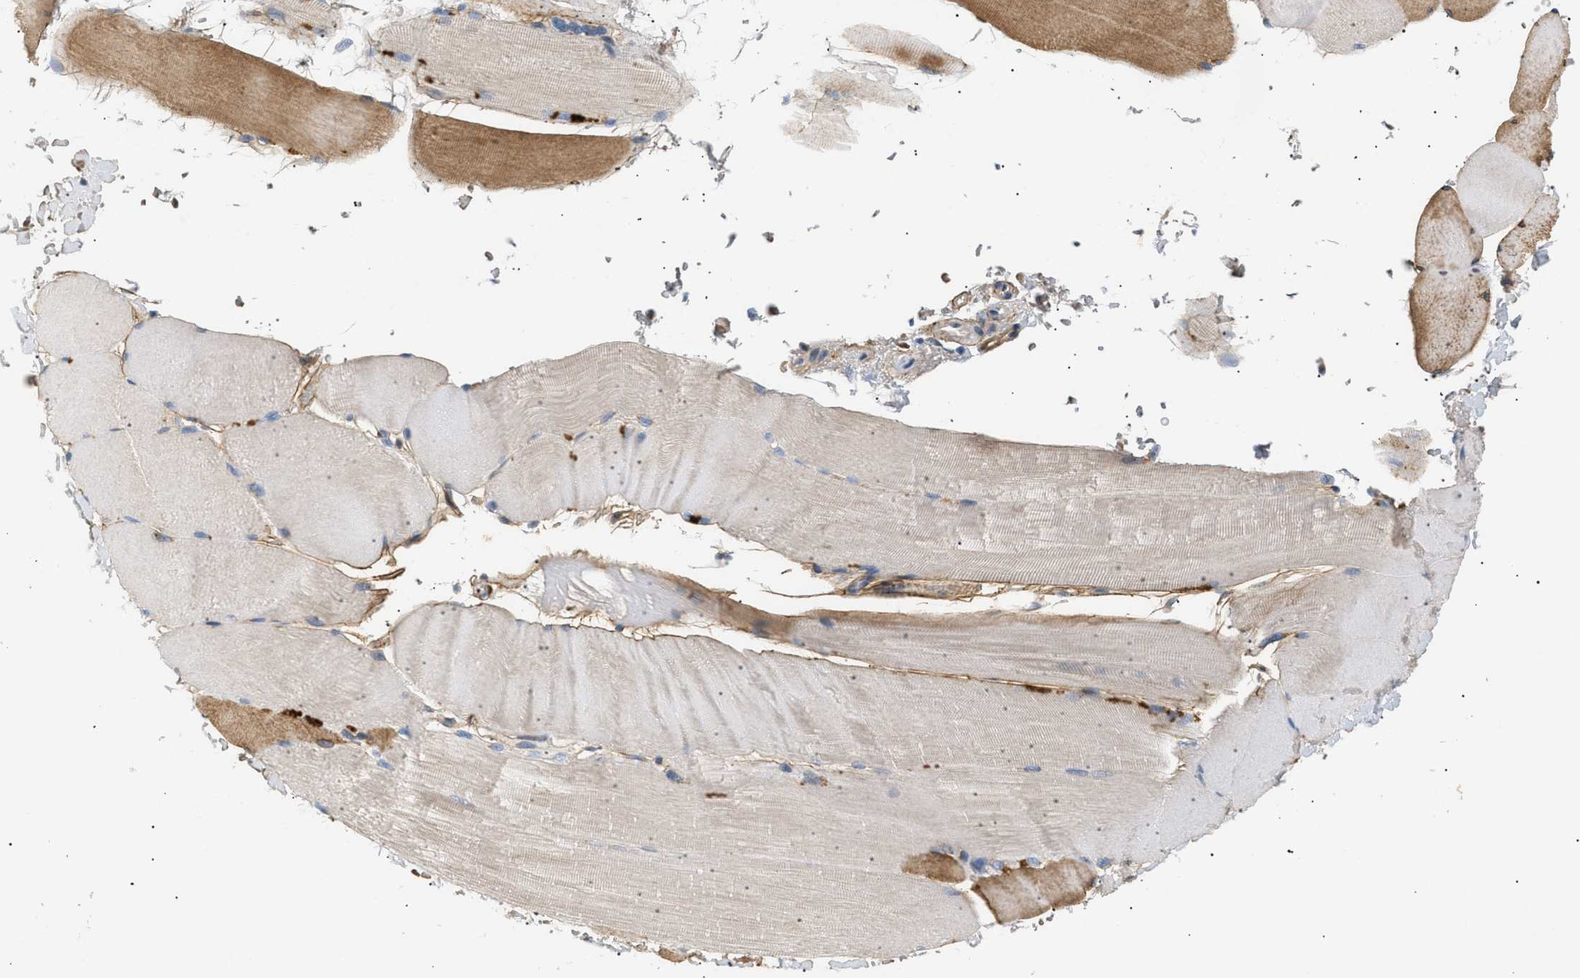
{"staining": {"intensity": "moderate", "quantity": "25%-75%", "location": "cytoplasmic/membranous"}, "tissue": "skeletal muscle", "cell_type": "Myocytes", "image_type": "normal", "snomed": [{"axis": "morphology", "description": "Normal tissue, NOS"}, {"axis": "topography", "description": "Skin"}, {"axis": "topography", "description": "Skeletal muscle"}], "caption": "High-power microscopy captured an IHC photomicrograph of normal skeletal muscle, revealing moderate cytoplasmic/membranous staining in about 25%-75% of myocytes.", "gene": "FARS2", "patient": {"sex": "male", "age": 83}}